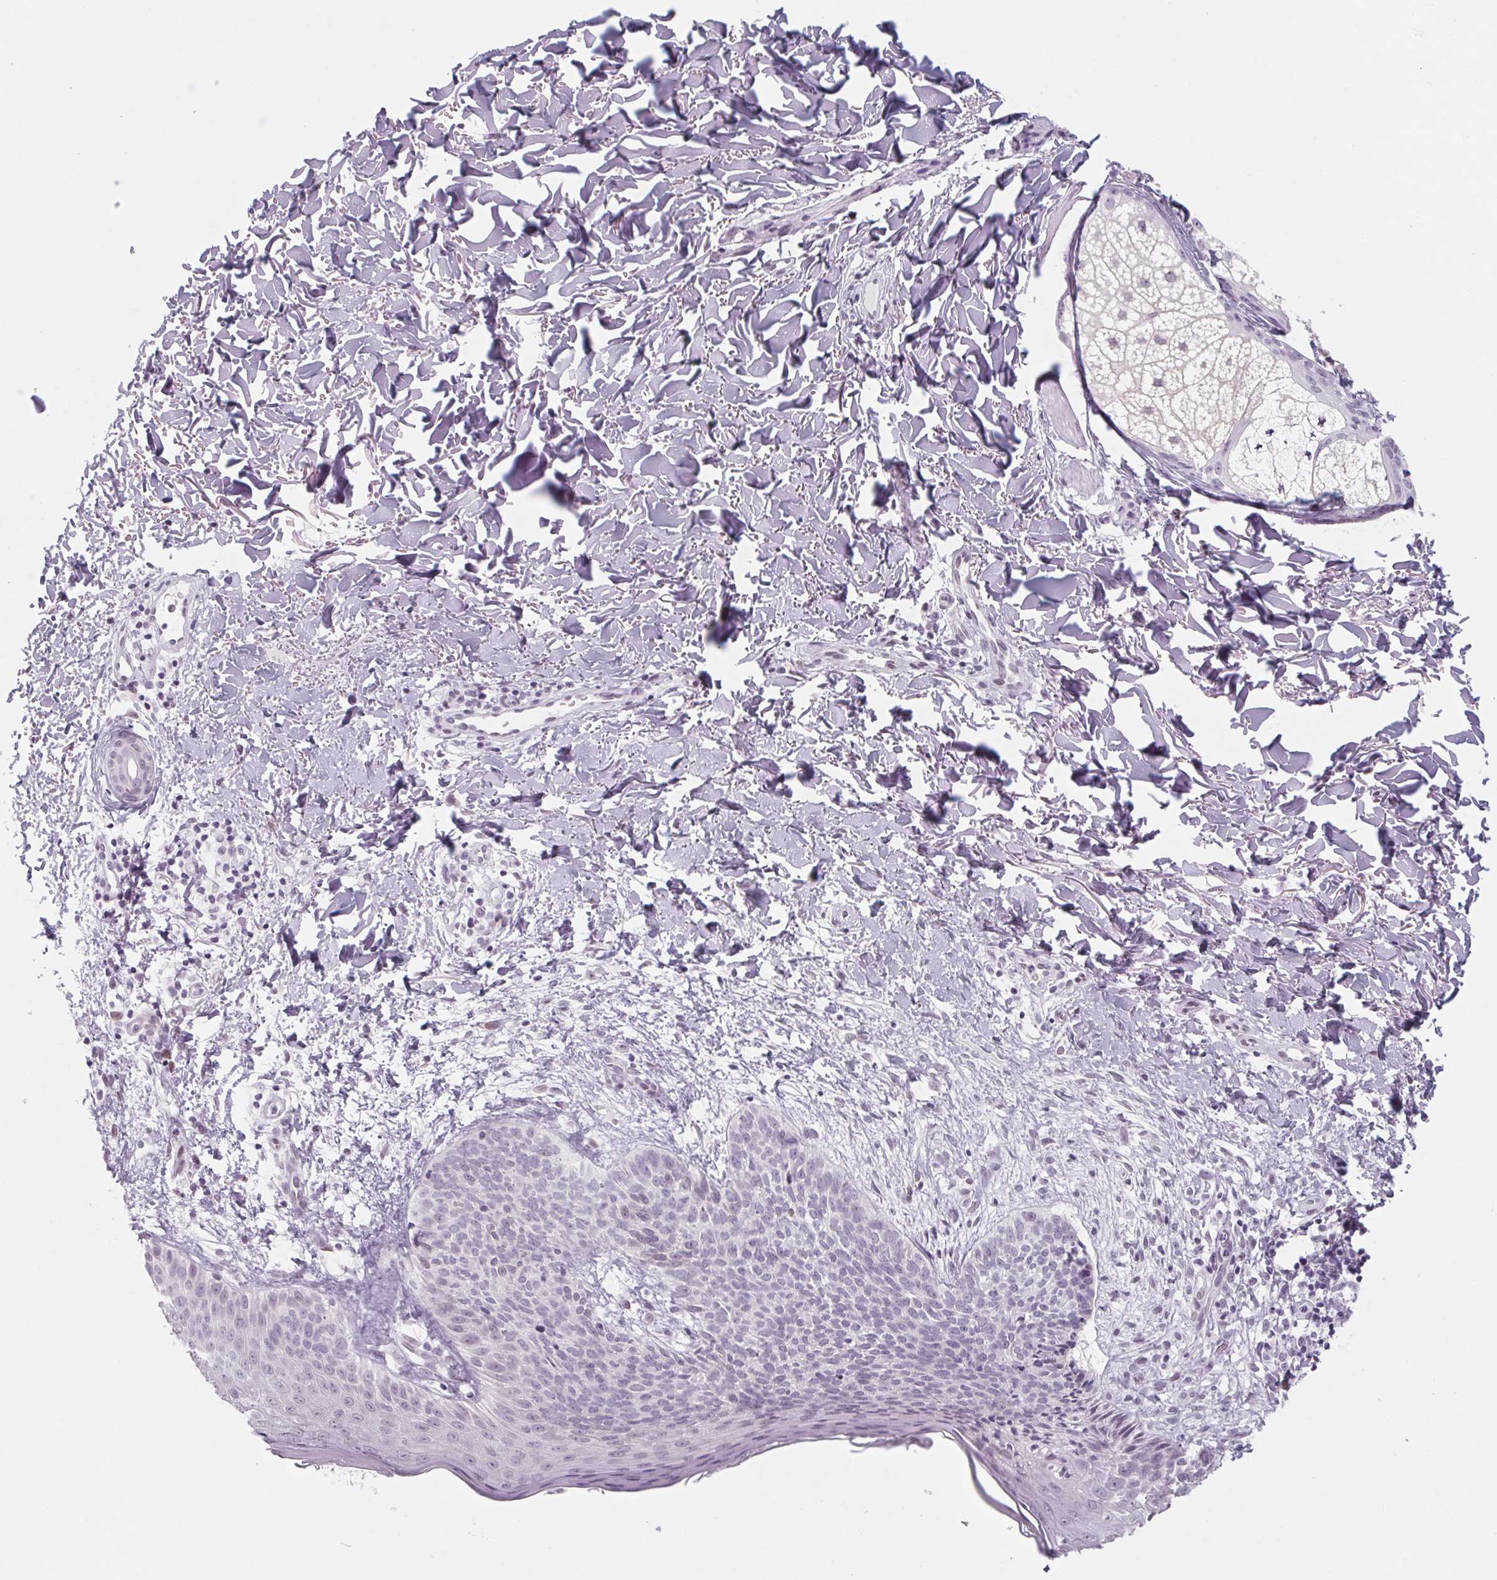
{"staining": {"intensity": "negative", "quantity": "none", "location": "none"}, "tissue": "skin cancer", "cell_type": "Tumor cells", "image_type": "cancer", "snomed": [{"axis": "morphology", "description": "Basal cell carcinoma"}, {"axis": "topography", "description": "Skin"}], "caption": "The micrograph displays no significant expression in tumor cells of skin cancer.", "gene": "KCNQ2", "patient": {"sex": "male", "age": 57}}